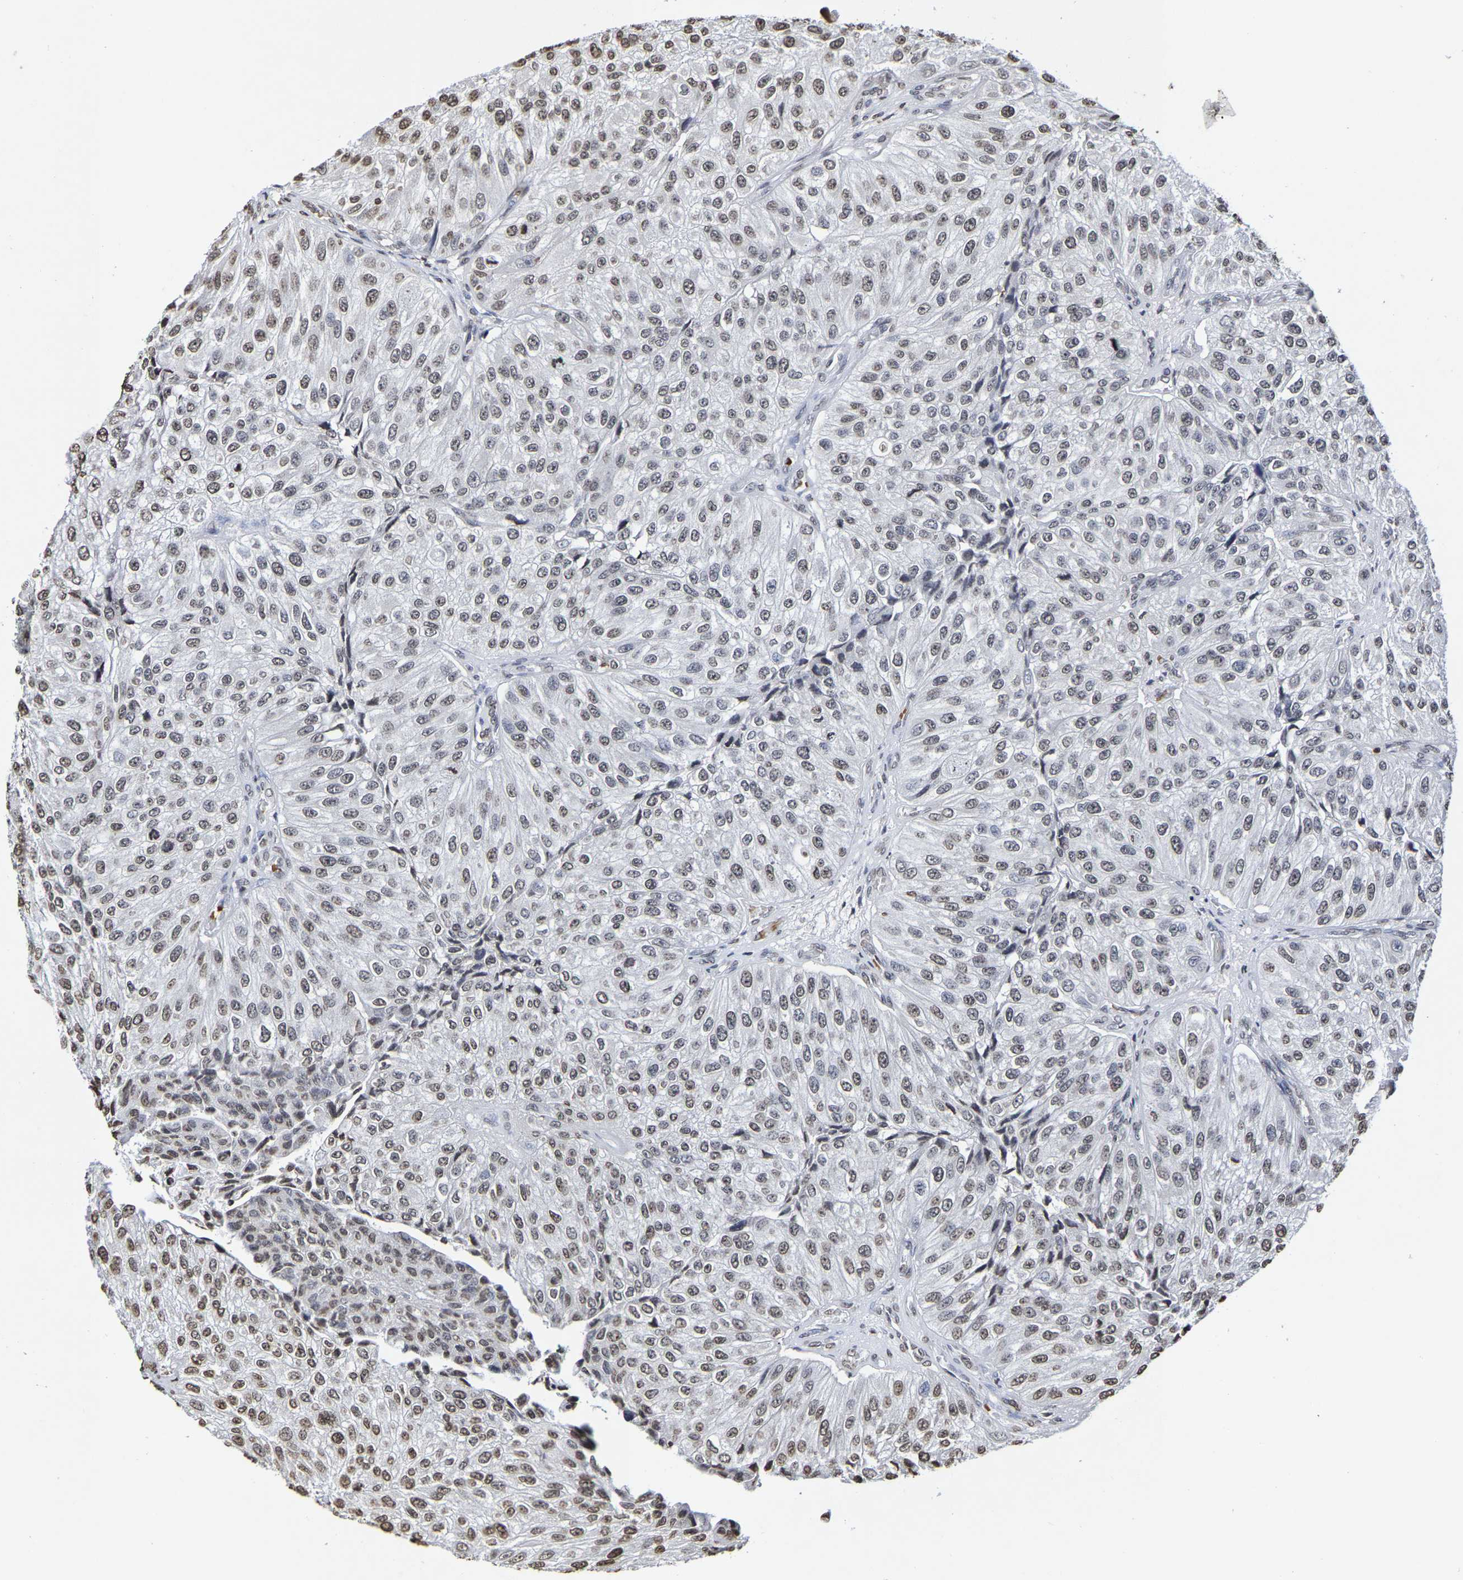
{"staining": {"intensity": "weak", "quantity": ">75%", "location": "nuclear"}, "tissue": "urothelial cancer", "cell_type": "Tumor cells", "image_type": "cancer", "snomed": [{"axis": "morphology", "description": "Urothelial carcinoma, High grade"}, {"axis": "topography", "description": "Kidney"}, {"axis": "topography", "description": "Urinary bladder"}], "caption": "Human high-grade urothelial carcinoma stained with a brown dye displays weak nuclear positive staining in about >75% of tumor cells.", "gene": "ATF4", "patient": {"sex": "male", "age": 77}}